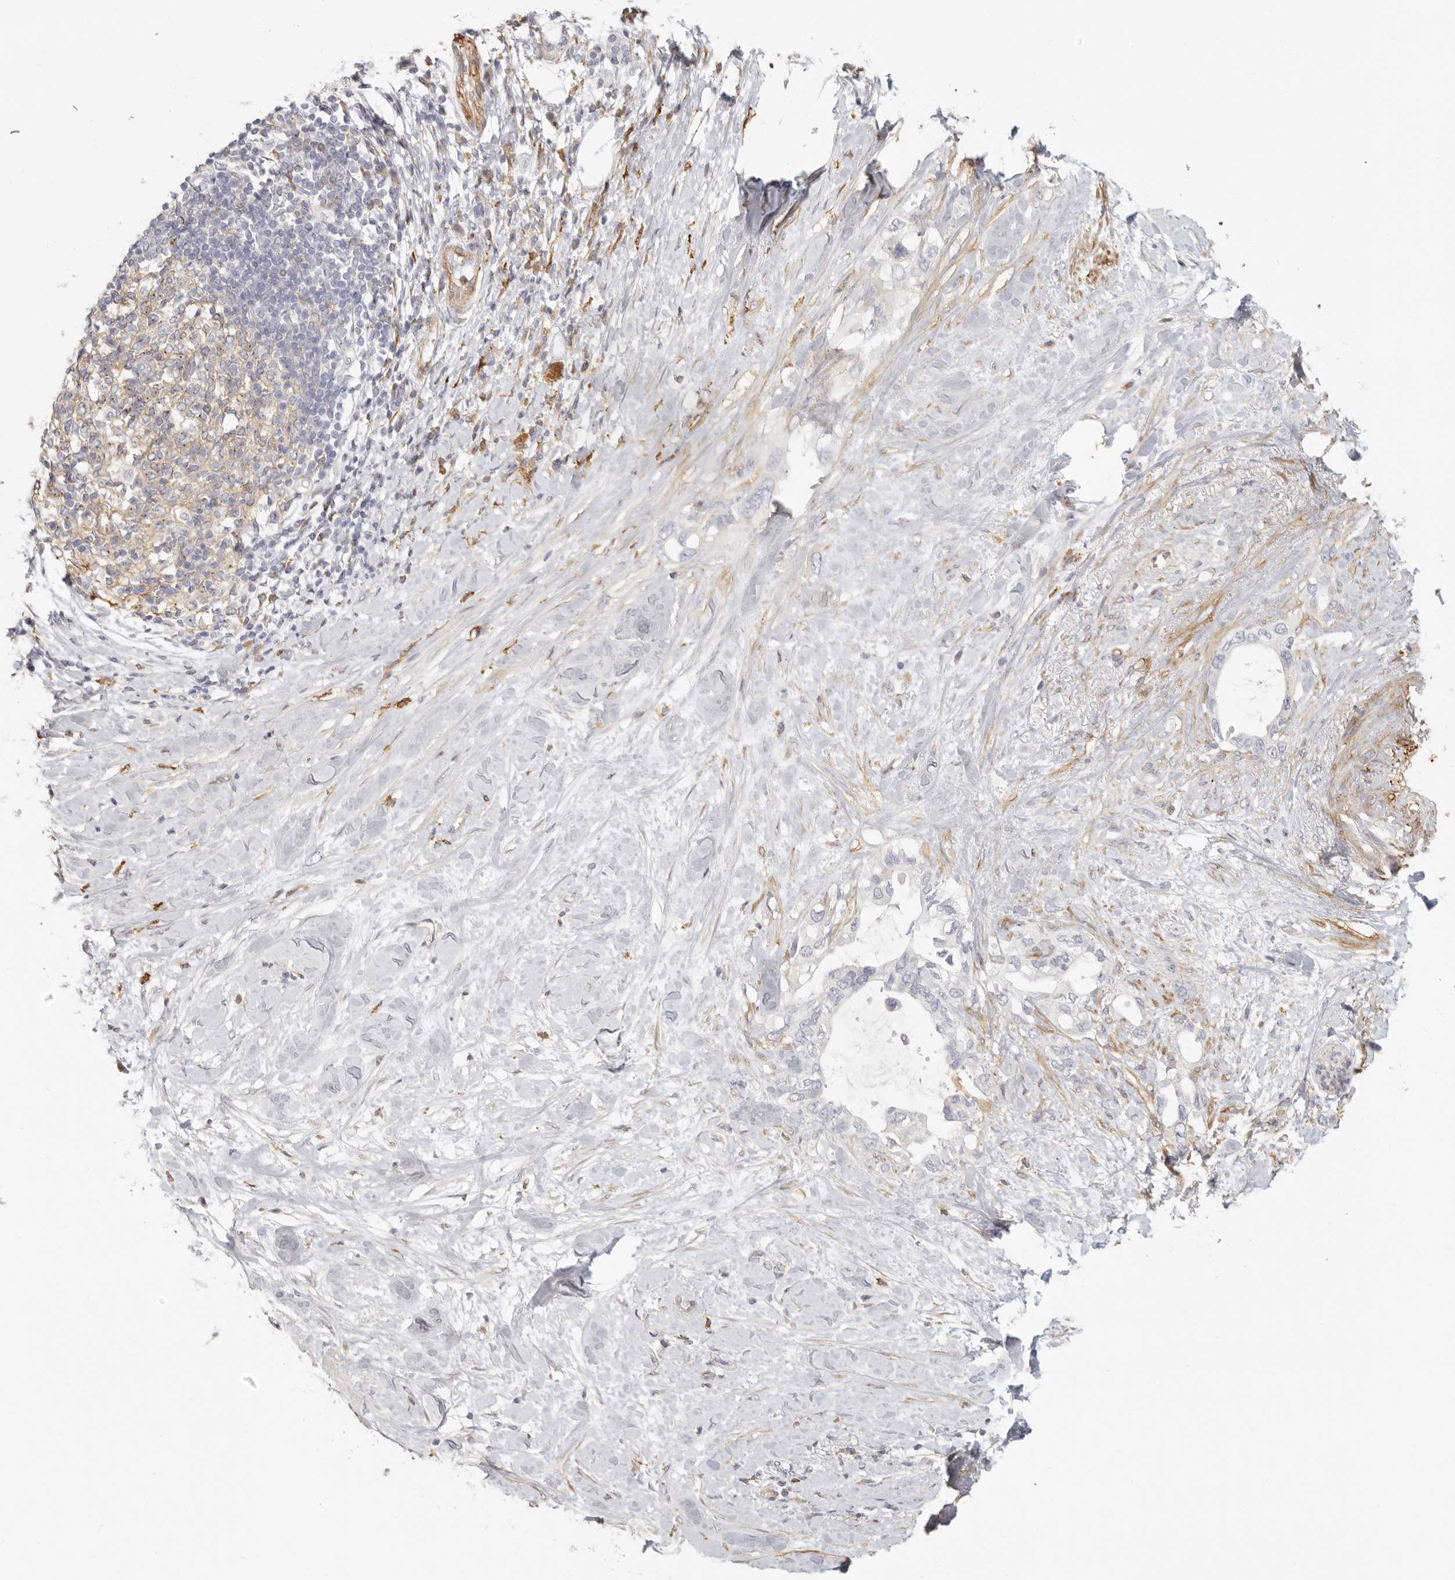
{"staining": {"intensity": "negative", "quantity": "none", "location": "none"}, "tissue": "pancreatic cancer", "cell_type": "Tumor cells", "image_type": "cancer", "snomed": [{"axis": "morphology", "description": "Adenocarcinoma, NOS"}, {"axis": "topography", "description": "Pancreas"}], "caption": "Tumor cells are negative for protein expression in human adenocarcinoma (pancreatic).", "gene": "NIBAN1", "patient": {"sex": "female", "age": 56}}